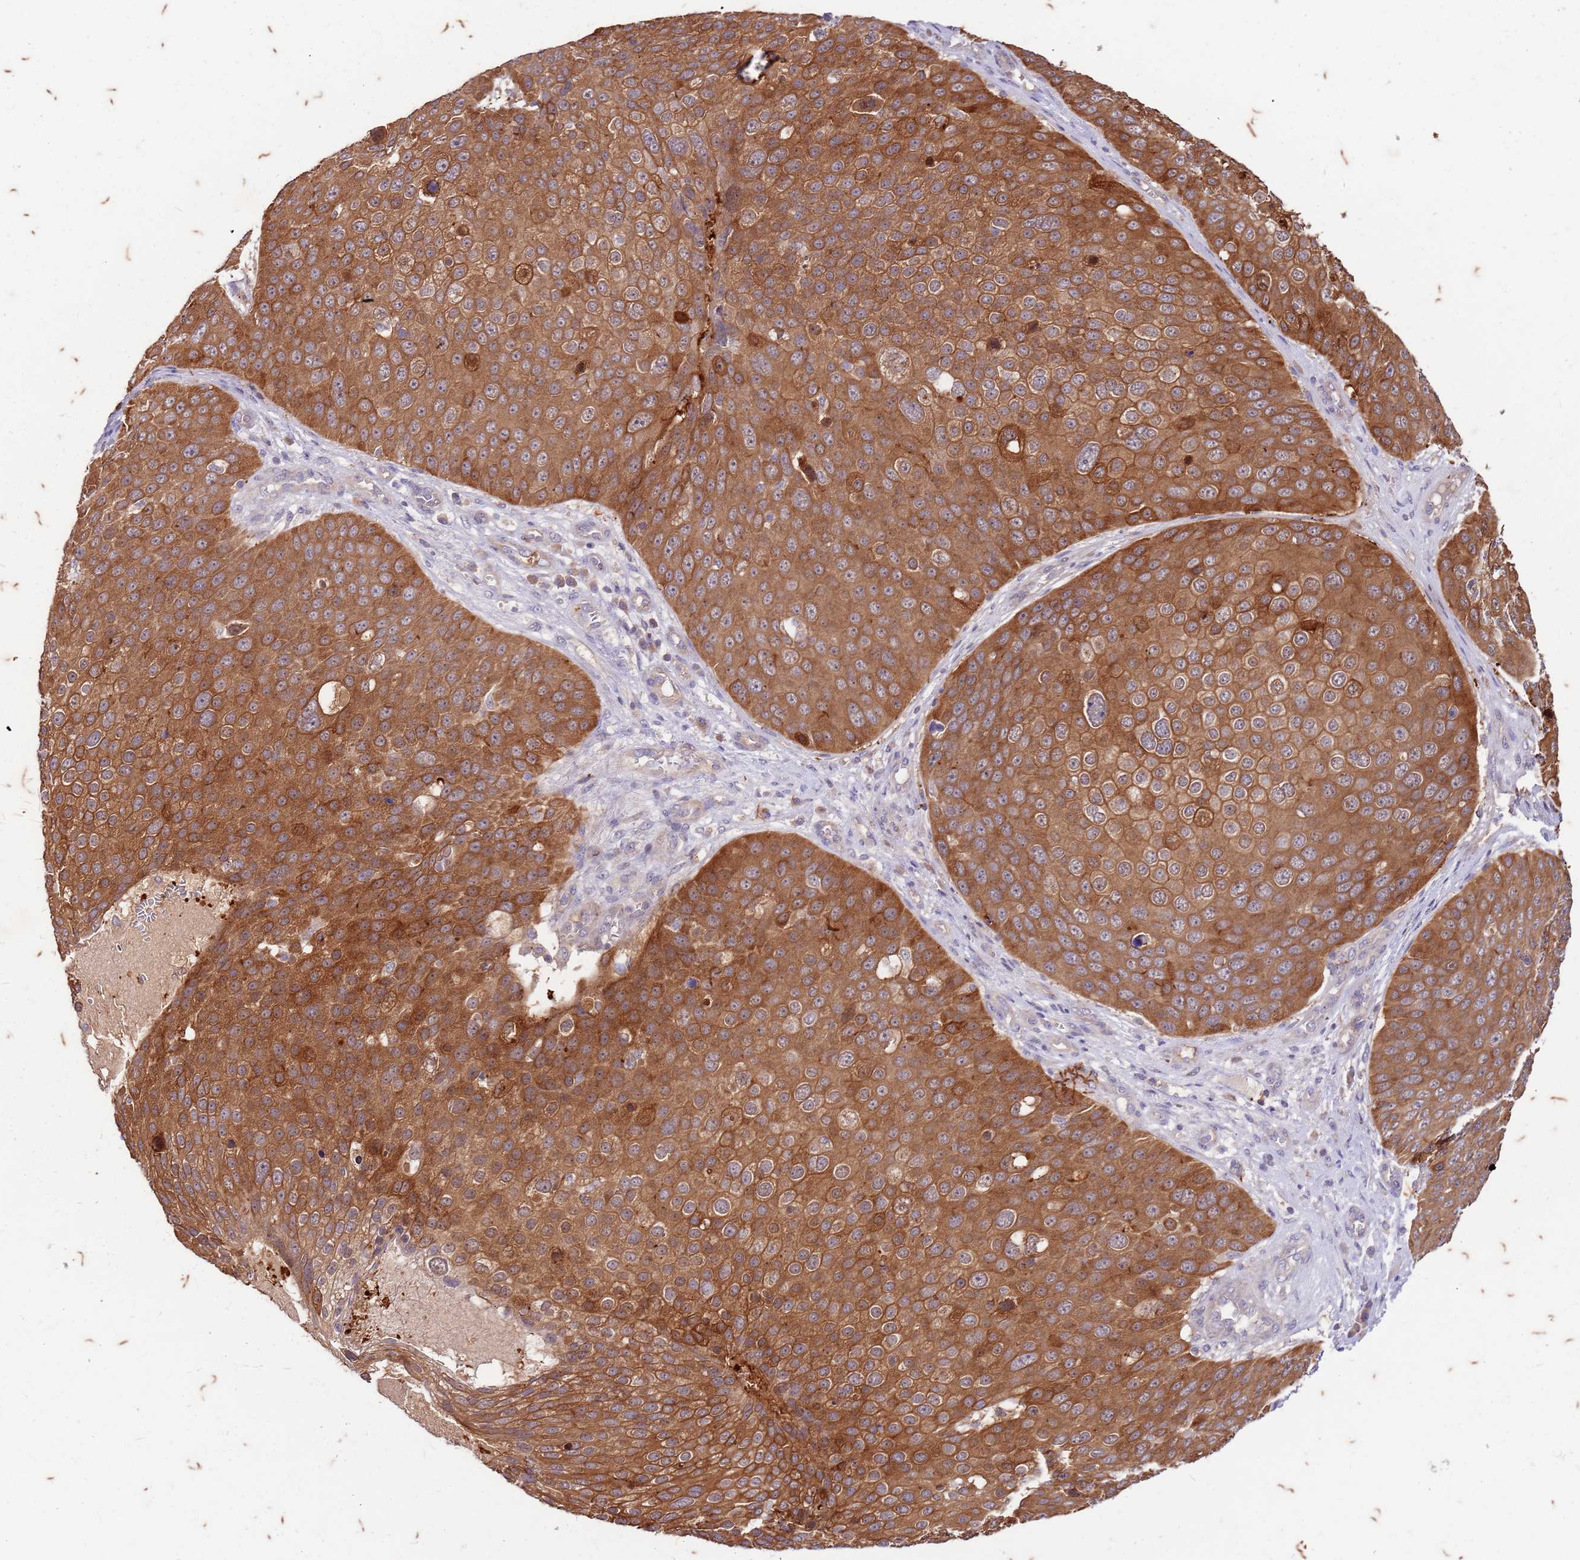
{"staining": {"intensity": "moderate", "quantity": ">75%", "location": "cytoplasmic/membranous"}, "tissue": "skin cancer", "cell_type": "Tumor cells", "image_type": "cancer", "snomed": [{"axis": "morphology", "description": "Squamous cell carcinoma, NOS"}, {"axis": "topography", "description": "Skin"}], "caption": "DAB (3,3'-diaminobenzidine) immunohistochemical staining of skin squamous cell carcinoma demonstrates moderate cytoplasmic/membranous protein staining in about >75% of tumor cells.", "gene": "RAPGEF3", "patient": {"sex": "male", "age": 71}}